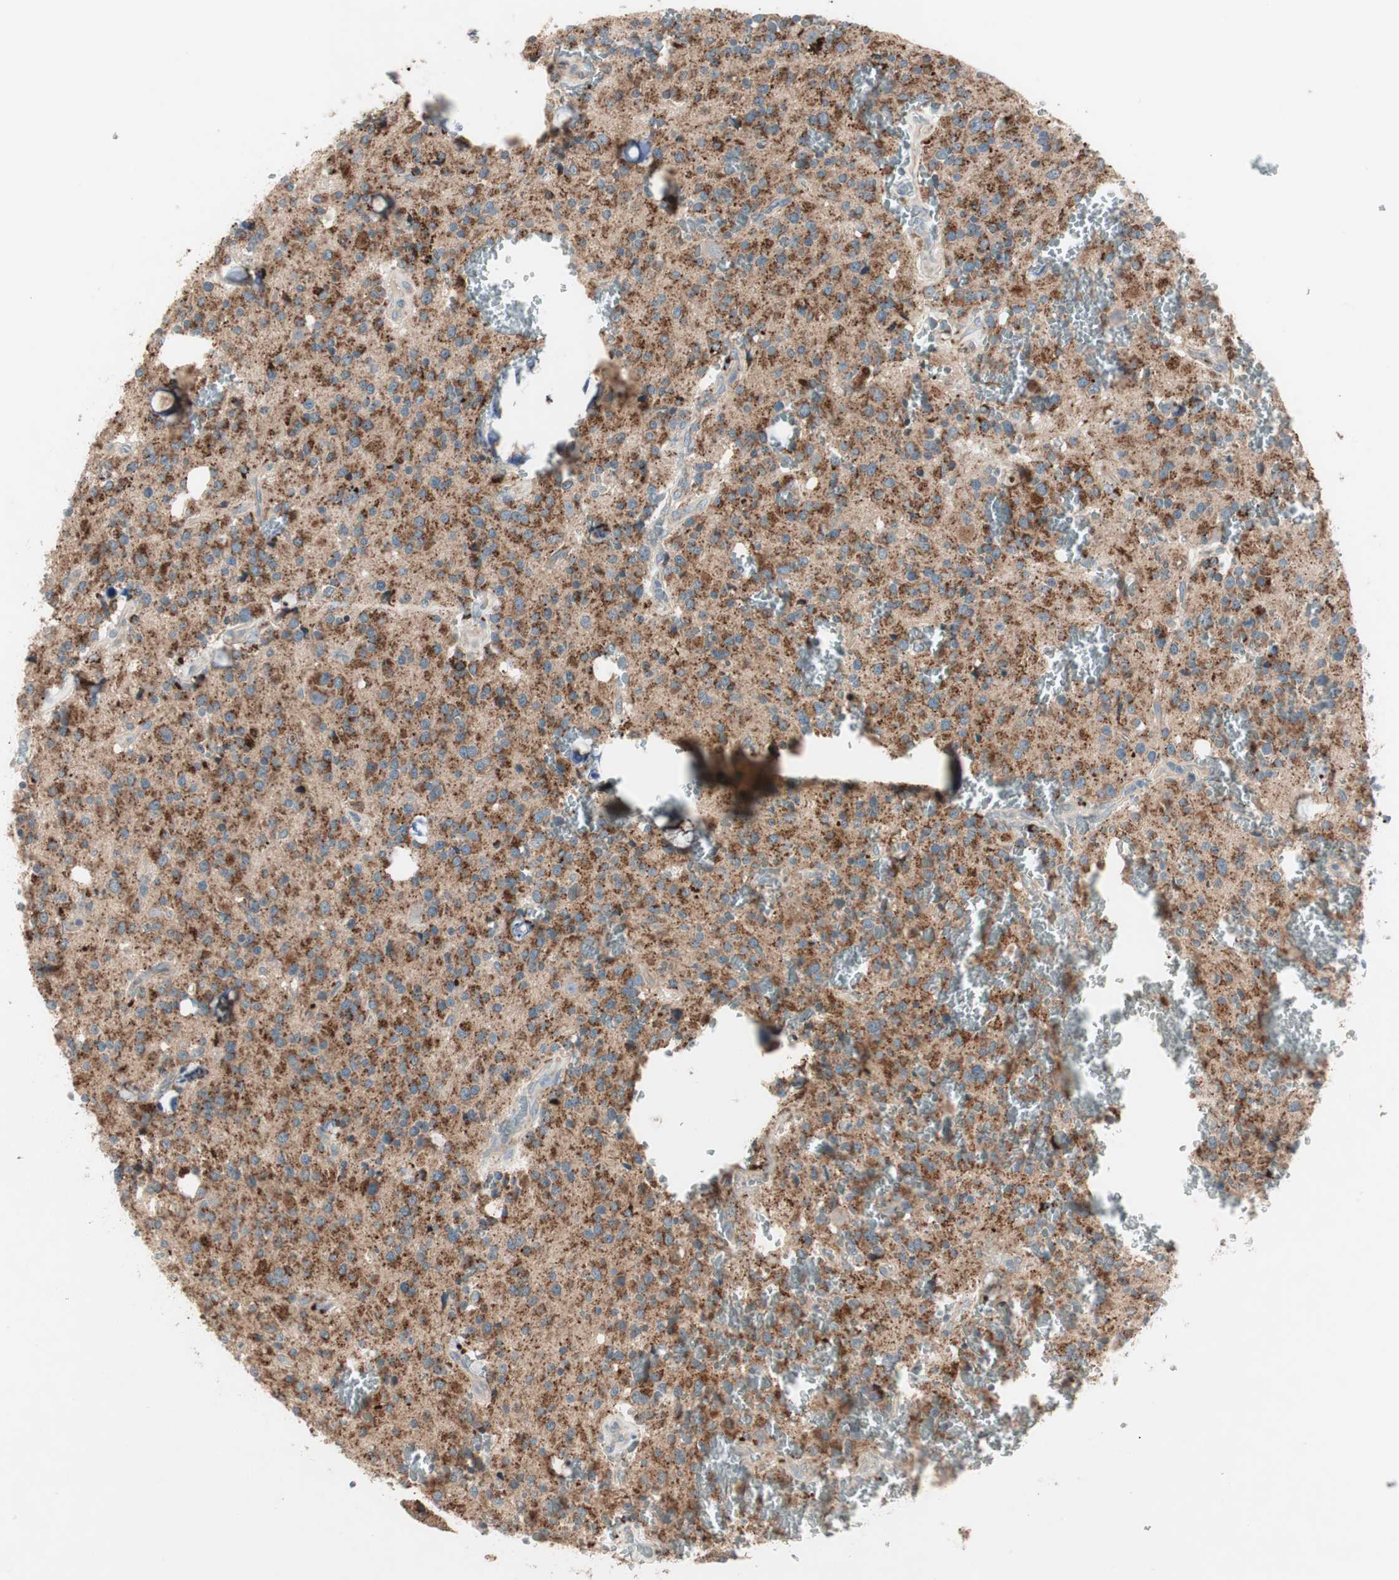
{"staining": {"intensity": "strong", "quantity": "25%-75%", "location": "cytoplasmic/membranous"}, "tissue": "glioma", "cell_type": "Tumor cells", "image_type": "cancer", "snomed": [{"axis": "morphology", "description": "Glioma, malignant, Low grade"}, {"axis": "topography", "description": "Brain"}], "caption": "Glioma stained with IHC demonstrates strong cytoplasmic/membranous expression in about 25%-75% of tumor cells.", "gene": "FGFR4", "patient": {"sex": "male", "age": 58}}